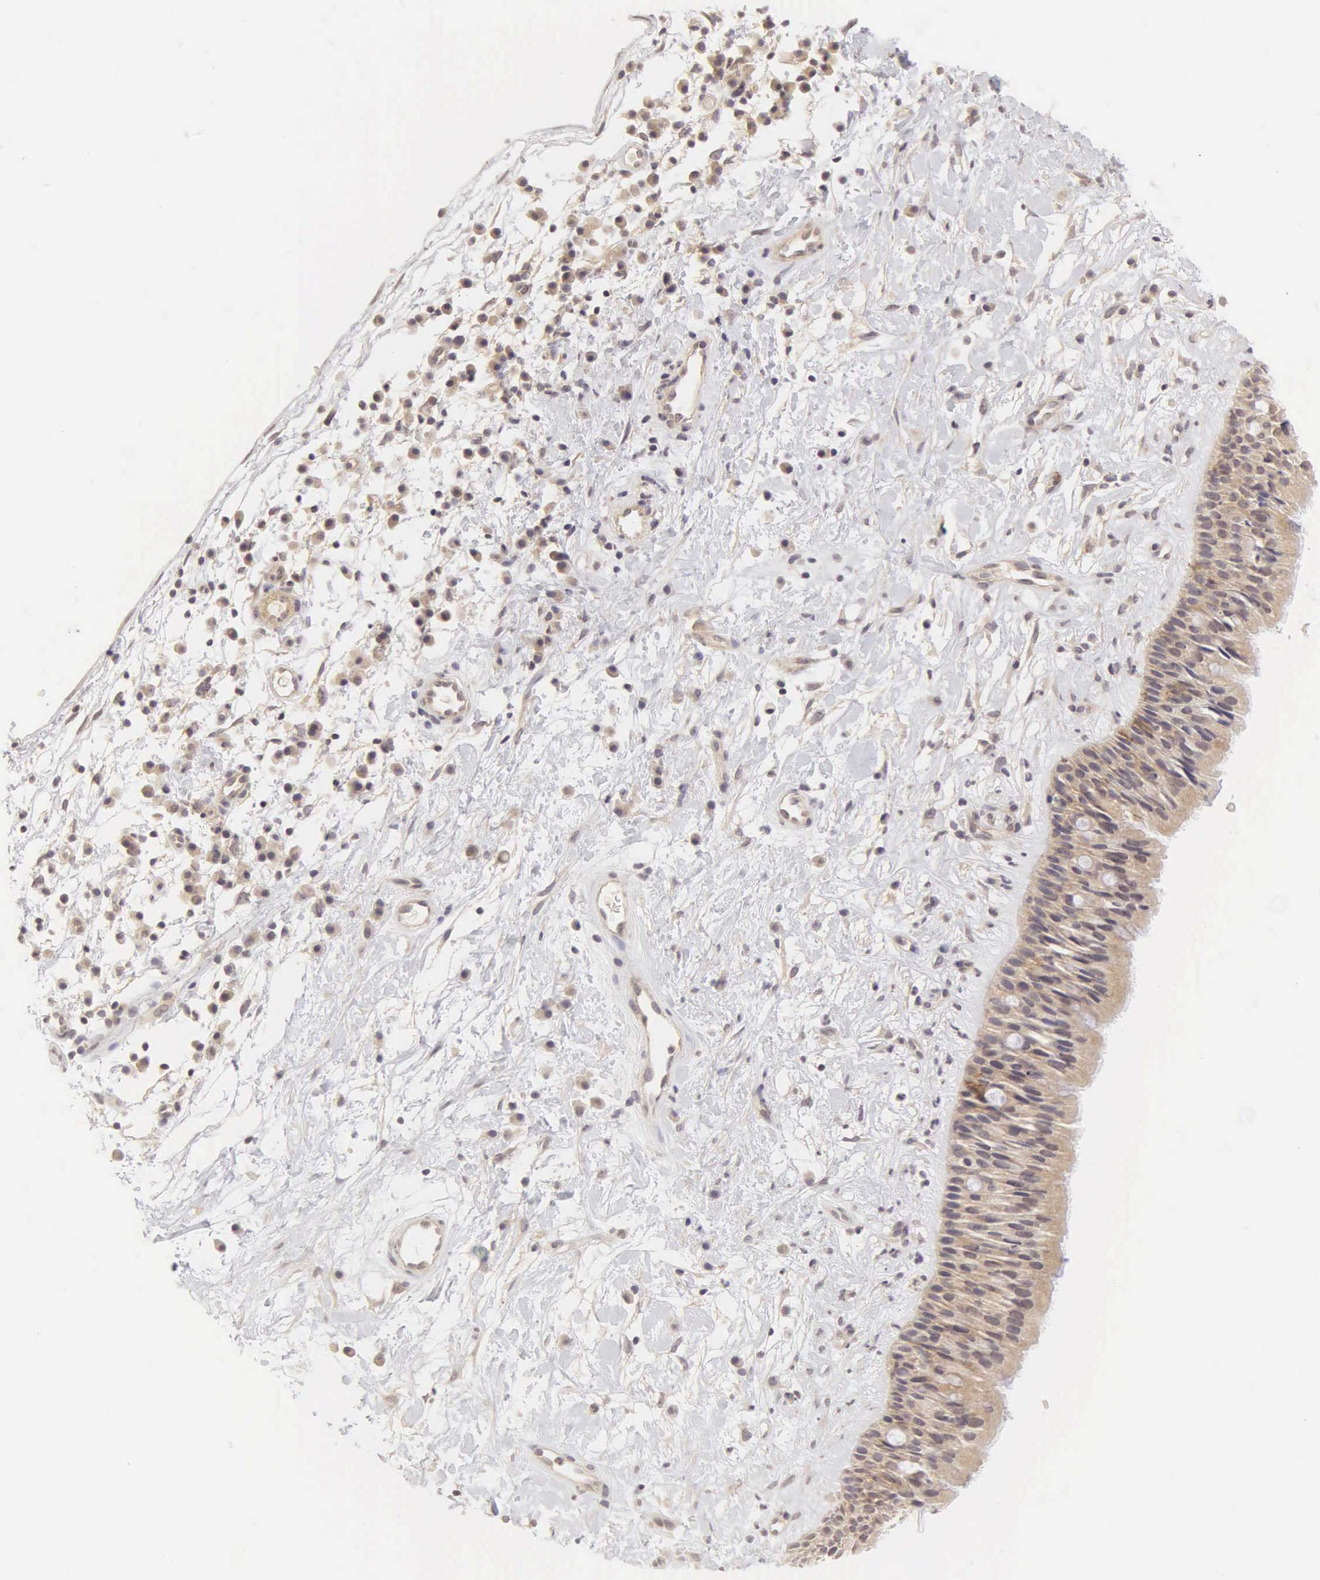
{"staining": {"intensity": "weak", "quantity": ">75%", "location": "cytoplasmic/membranous"}, "tissue": "nasopharynx", "cell_type": "Respiratory epithelial cells", "image_type": "normal", "snomed": [{"axis": "morphology", "description": "Normal tissue, NOS"}, {"axis": "topography", "description": "Nasopharynx"}], "caption": "Immunohistochemical staining of benign human nasopharynx reveals >75% levels of weak cytoplasmic/membranous protein staining in approximately >75% of respiratory epithelial cells. The staining is performed using DAB (3,3'-diaminobenzidine) brown chromogen to label protein expression. The nuclei are counter-stained blue using hematoxylin.", "gene": "CD1A", "patient": {"sex": "male", "age": 13}}